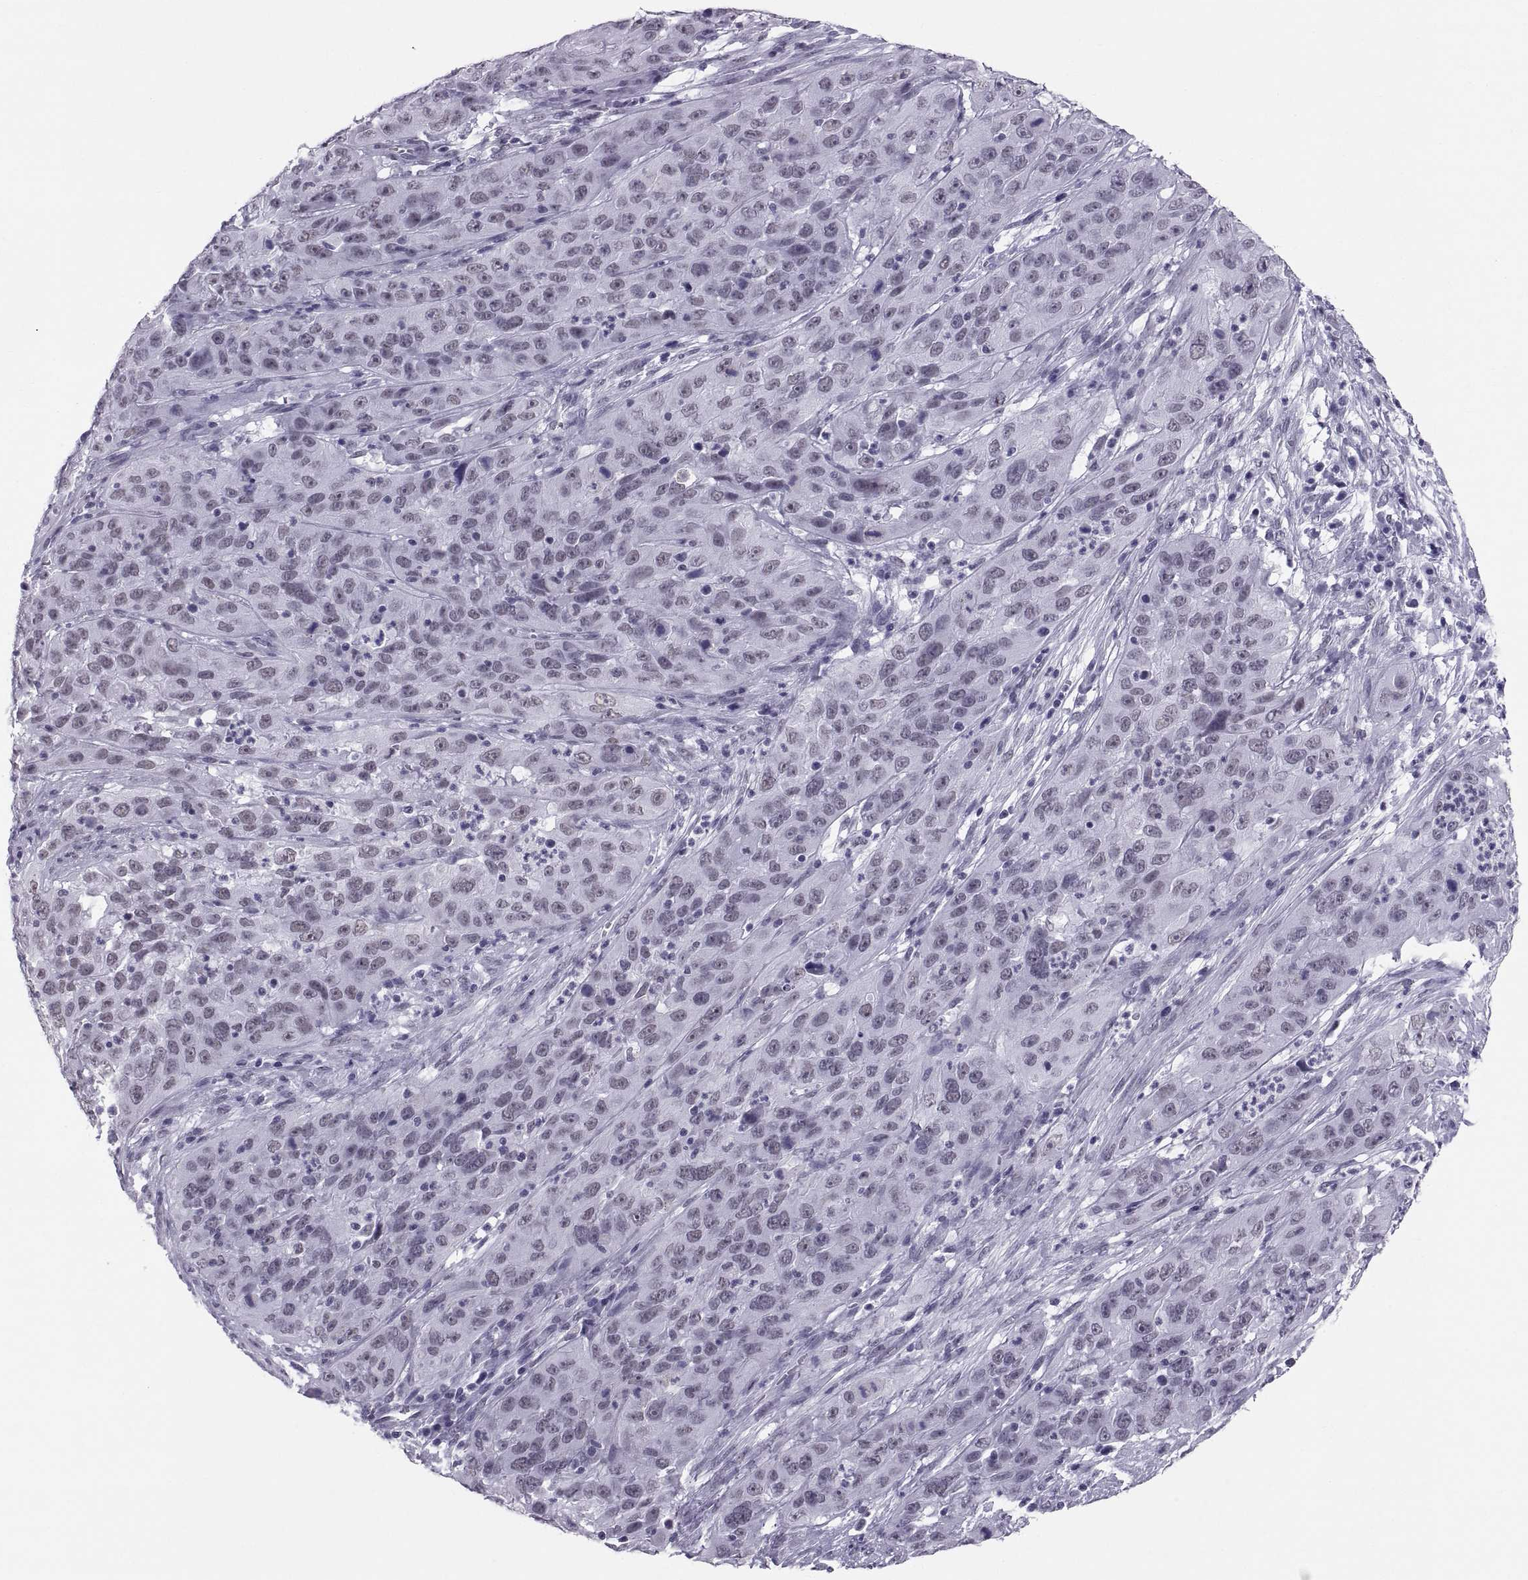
{"staining": {"intensity": "negative", "quantity": "none", "location": "none"}, "tissue": "cervical cancer", "cell_type": "Tumor cells", "image_type": "cancer", "snomed": [{"axis": "morphology", "description": "Squamous cell carcinoma, NOS"}, {"axis": "topography", "description": "Cervix"}], "caption": "Protein analysis of squamous cell carcinoma (cervical) shows no significant expression in tumor cells.", "gene": "NEUROD6", "patient": {"sex": "female", "age": 32}}